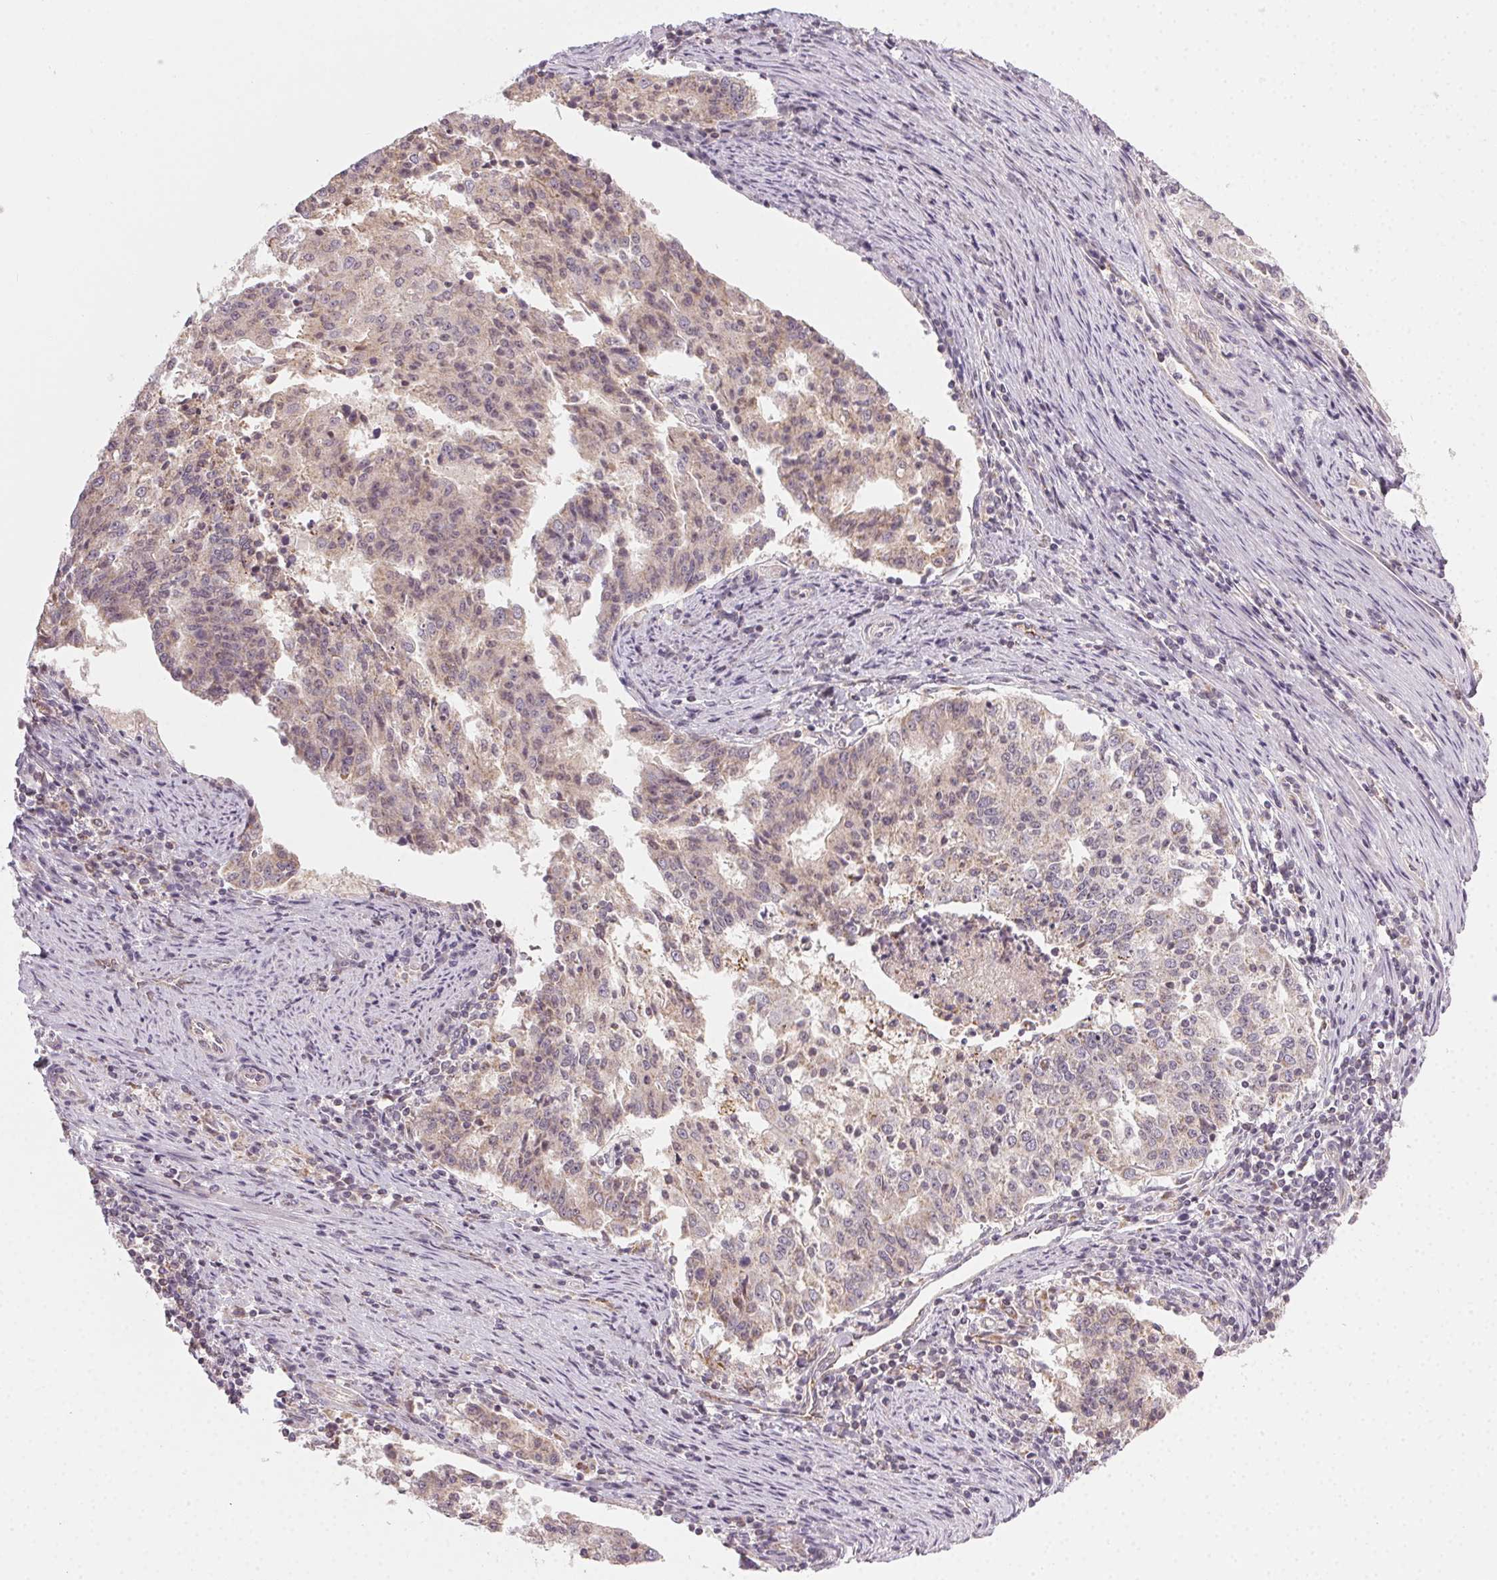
{"staining": {"intensity": "weak", "quantity": "25%-75%", "location": "cytoplasmic/membranous"}, "tissue": "endometrial cancer", "cell_type": "Tumor cells", "image_type": "cancer", "snomed": [{"axis": "morphology", "description": "Adenocarcinoma, NOS"}, {"axis": "topography", "description": "Endometrium"}], "caption": "A brown stain highlights weak cytoplasmic/membranous staining of a protein in endometrial adenocarcinoma tumor cells.", "gene": "NCOA4", "patient": {"sex": "female", "age": 82}}